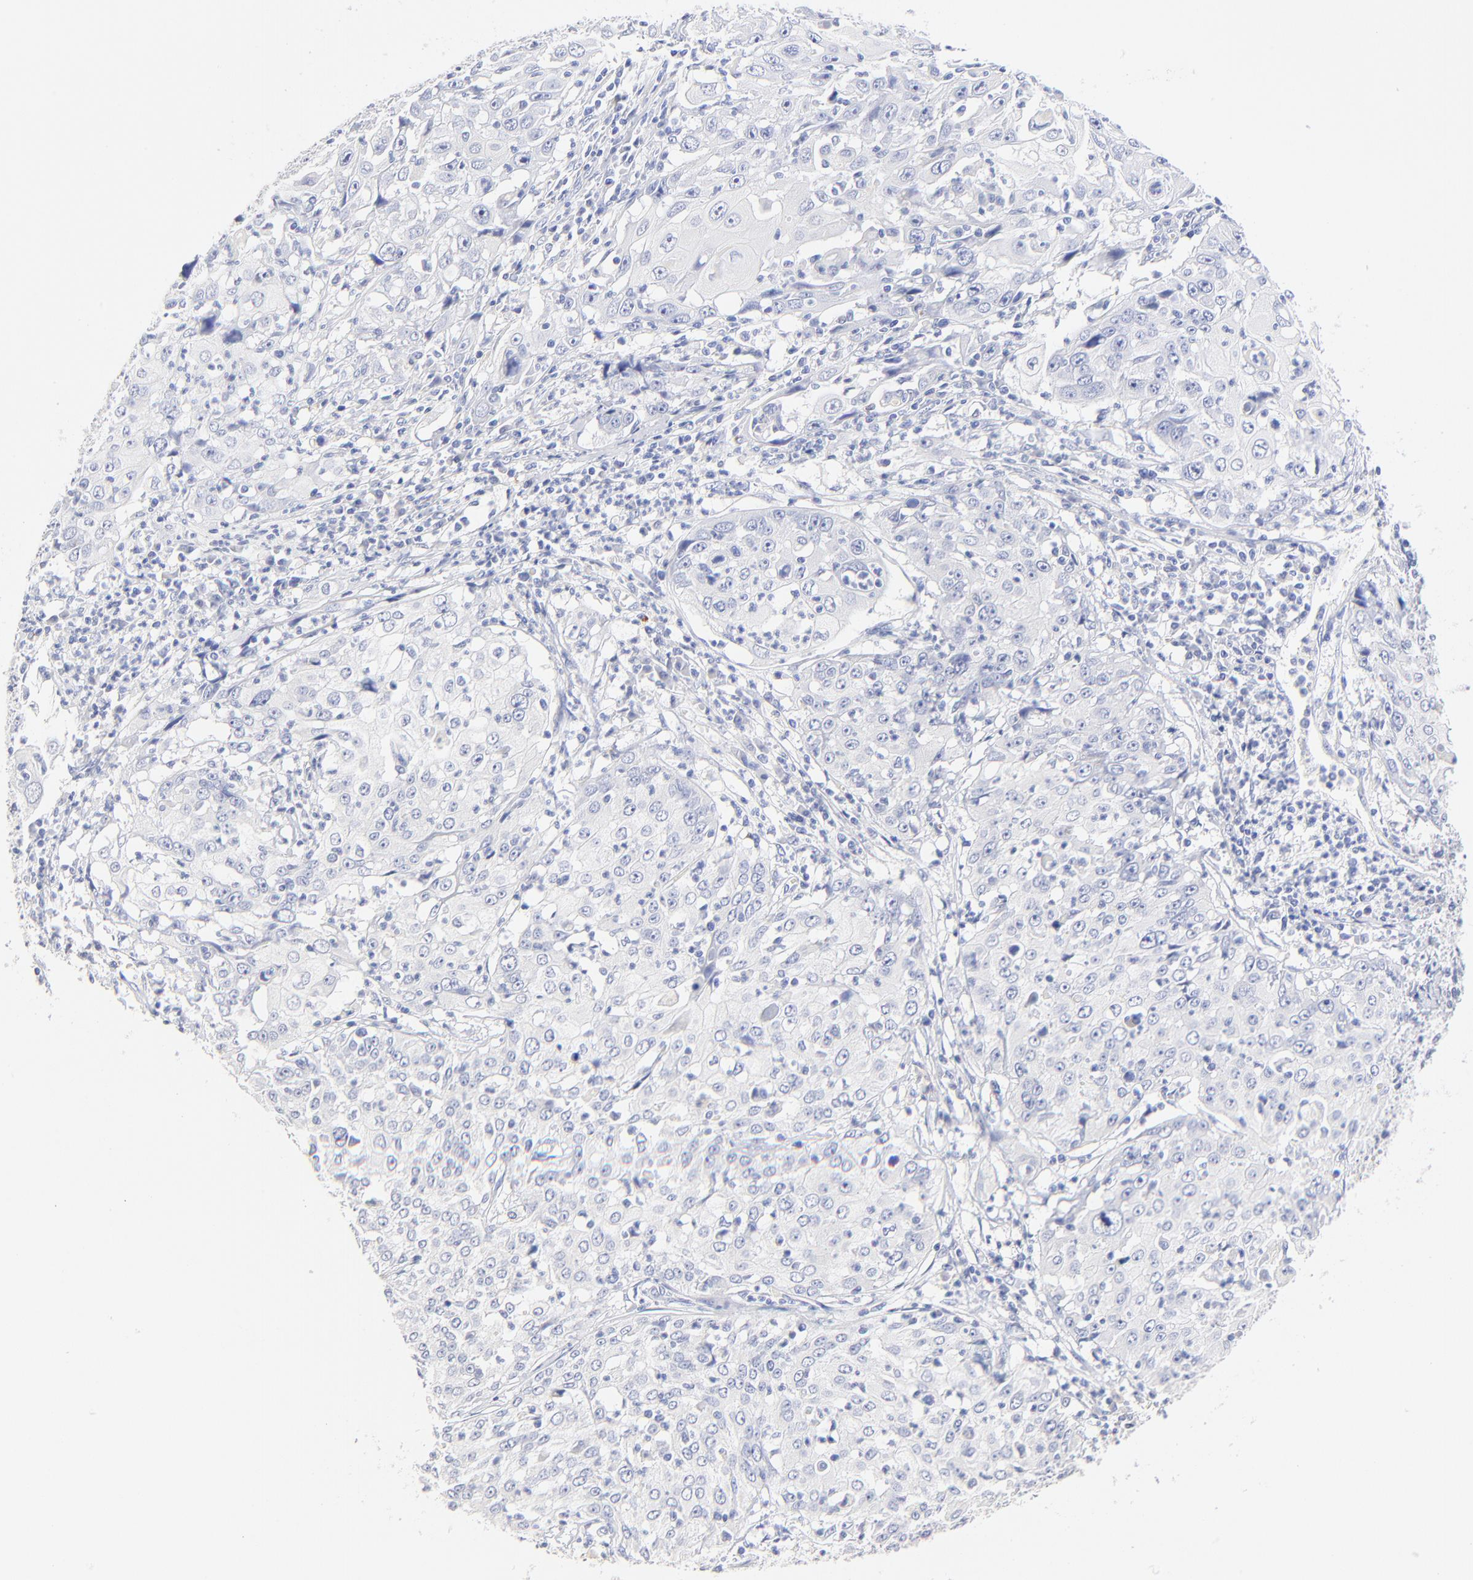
{"staining": {"intensity": "negative", "quantity": "none", "location": "none"}, "tissue": "cervical cancer", "cell_type": "Tumor cells", "image_type": "cancer", "snomed": [{"axis": "morphology", "description": "Squamous cell carcinoma, NOS"}, {"axis": "topography", "description": "Cervix"}], "caption": "The micrograph shows no significant positivity in tumor cells of cervical cancer.", "gene": "SULT4A1", "patient": {"sex": "female", "age": 39}}